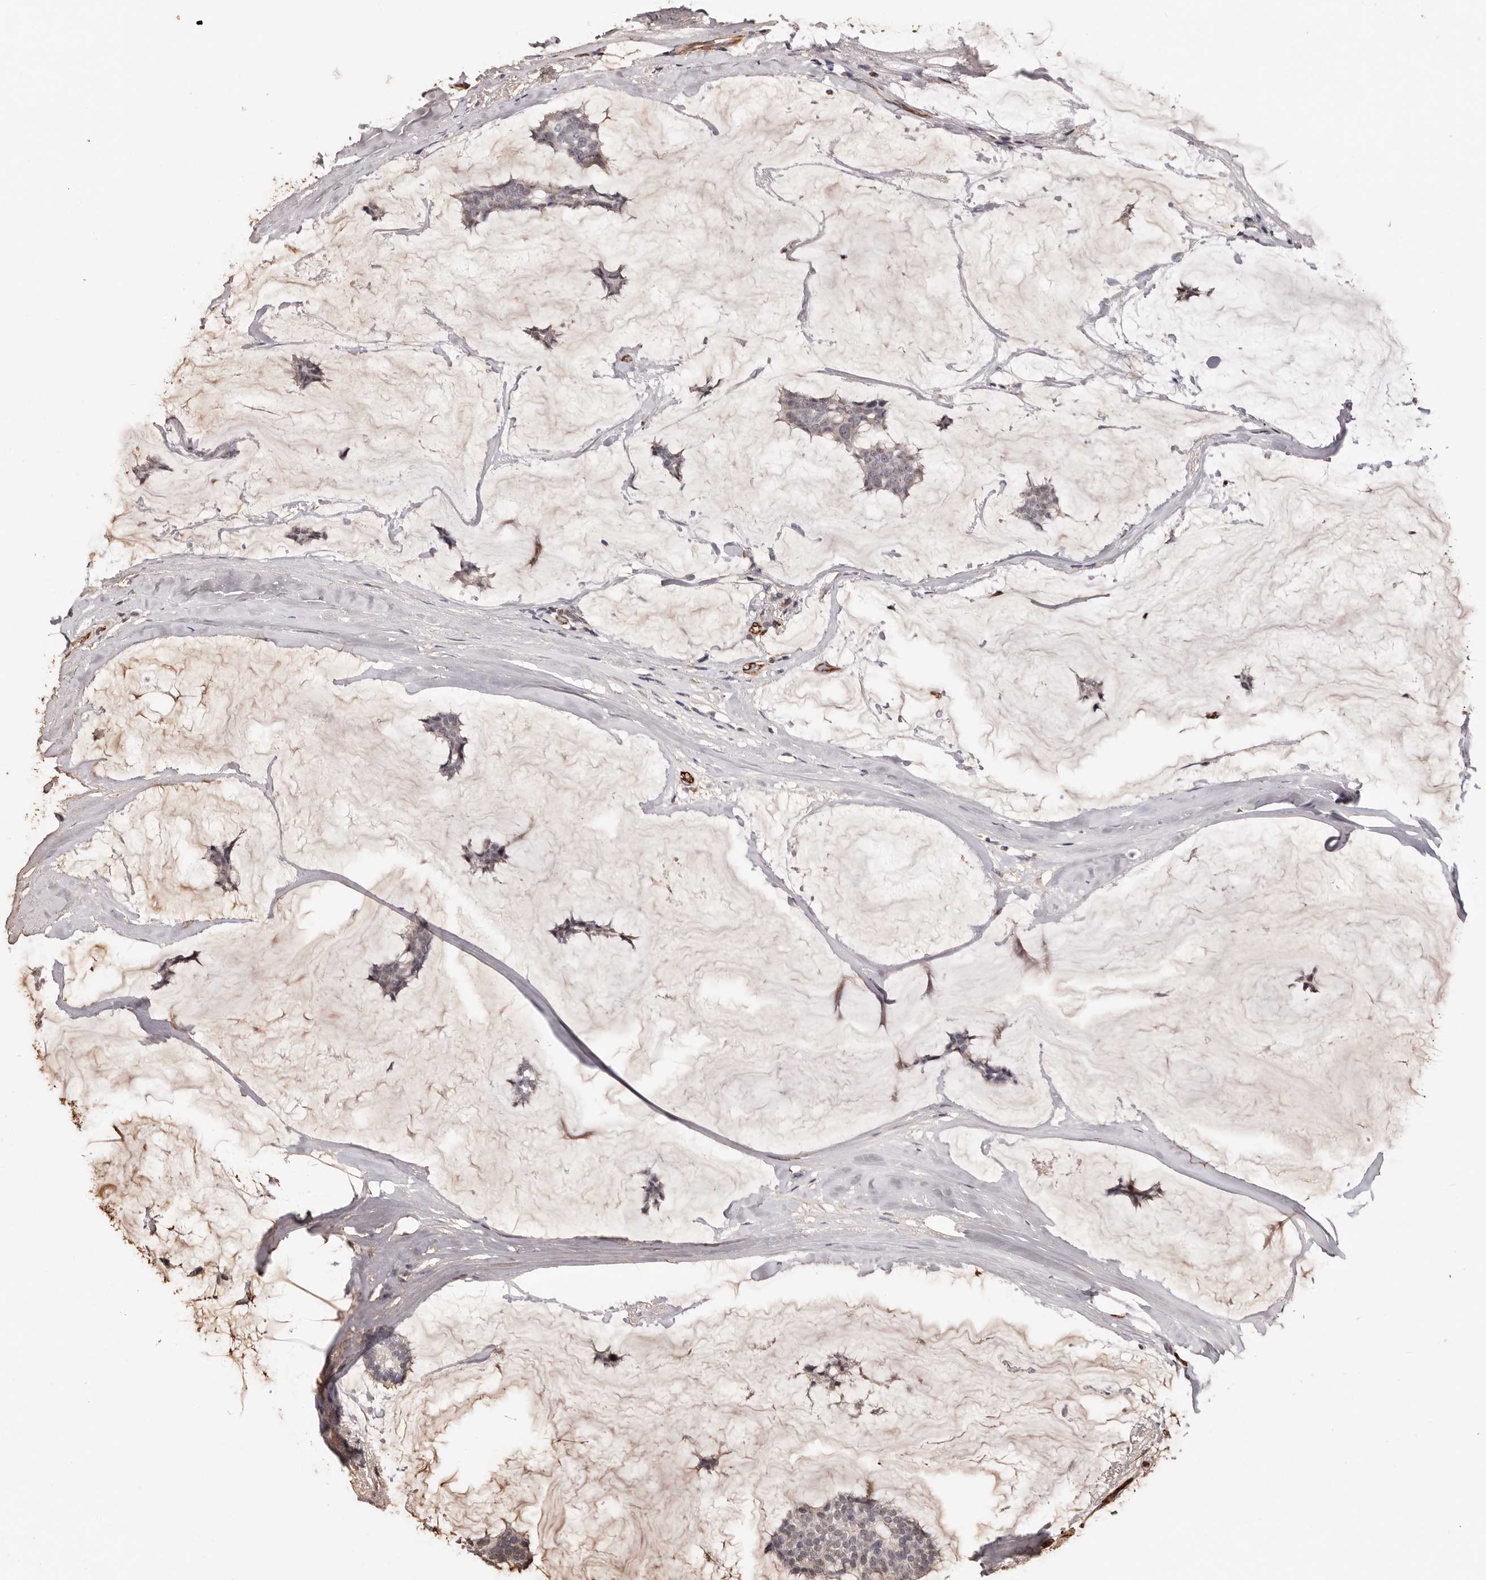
{"staining": {"intensity": "negative", "quantity": "none", "location": "none"}, "tissue": "breast cancer", "cell_type": "Tumor cells", "image_type": "cancer", "snomed": [{"axis": "morphology", "description": "Duct carcinoma"}, {"axis": "topography", "description": "Breast"}], "caption": "The IHC micrograph has no significant positivity in tumor cells of breast cancer tissue.", "gene": "ZNF557", "patient": {"sex": "female", "age": 93}}